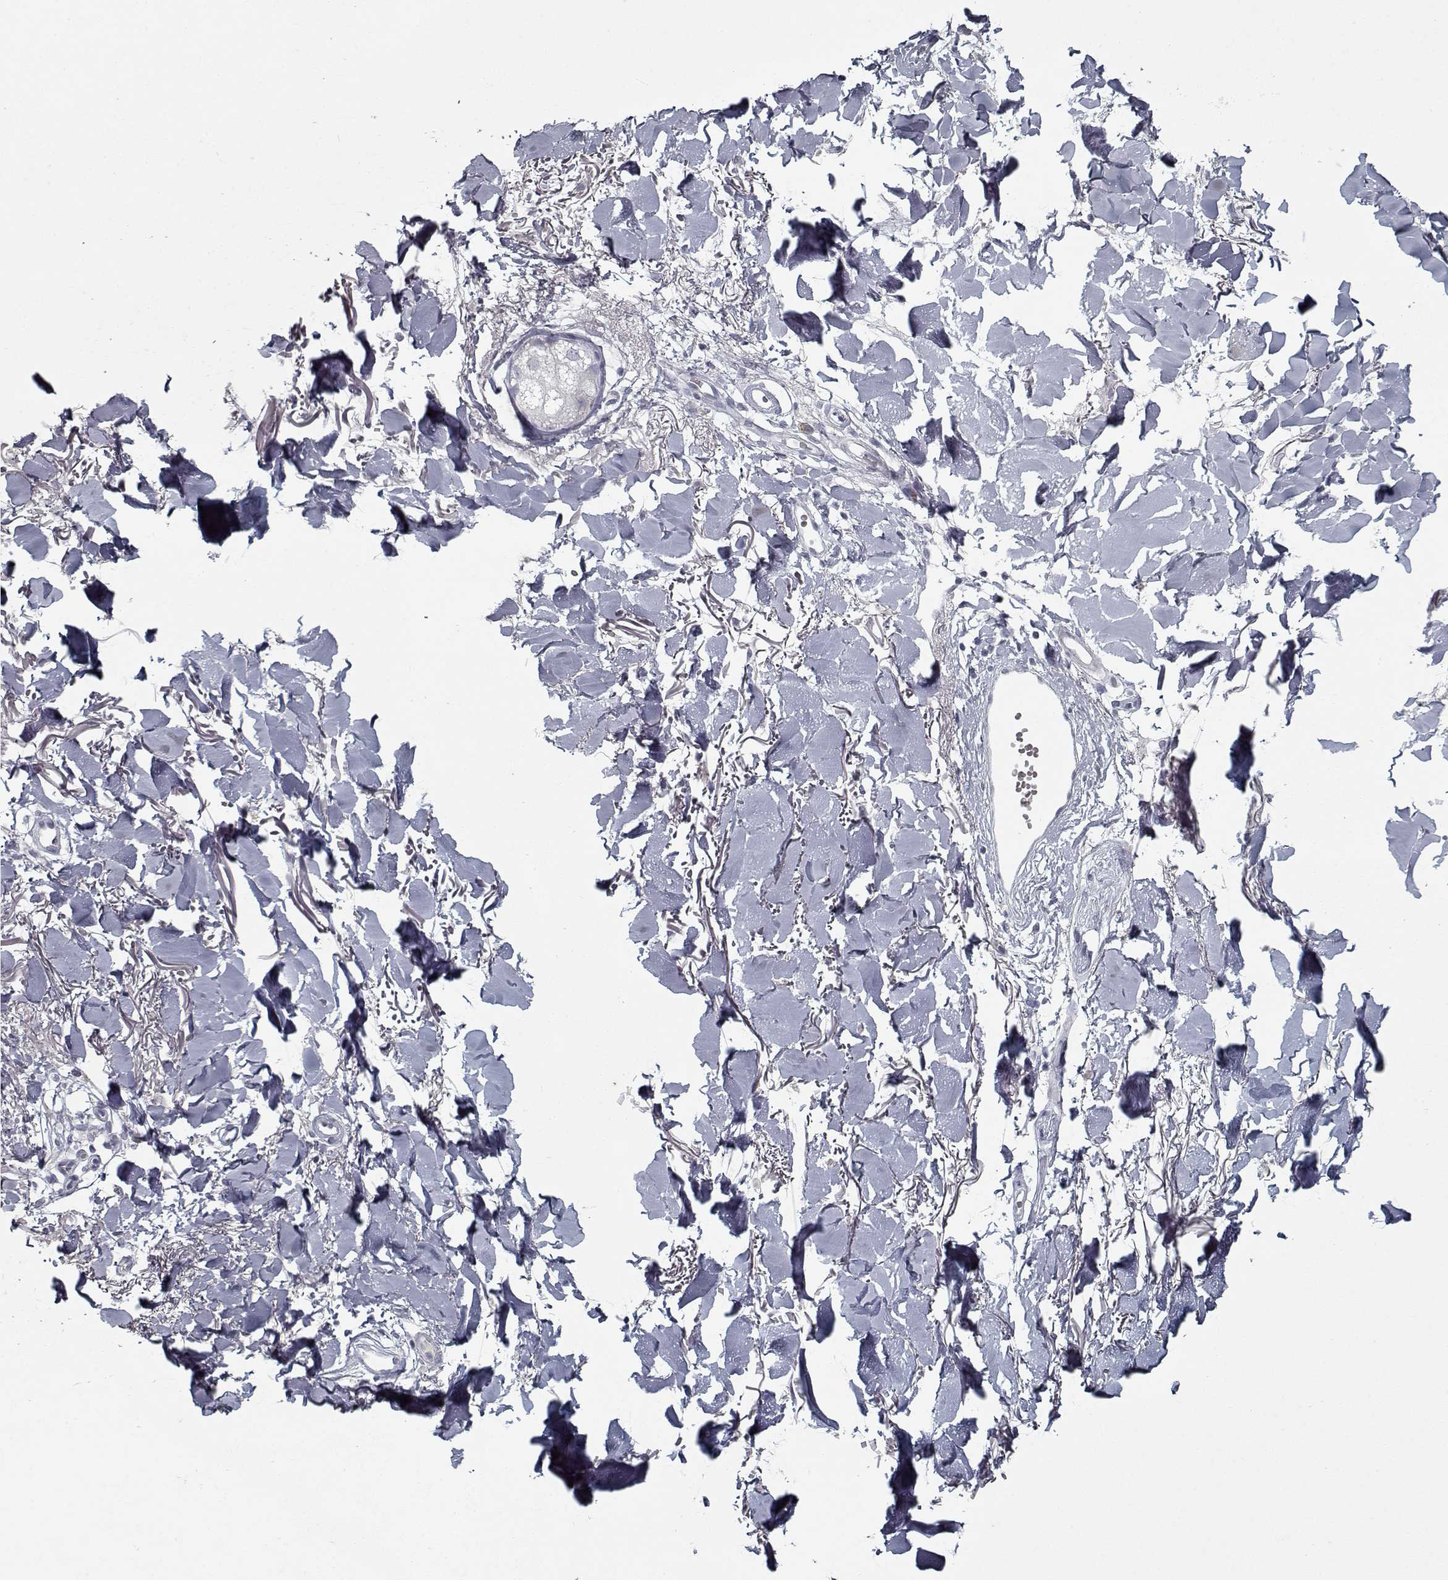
{"staining": {"intensity": "negative", "quantity": "none", "location": "none"}, "tissue": "skin cancer", "cell_type": "Tumor cells", "image_type": "cancer", "snomed": [{"axis": "morphology", "description": "Normal tissue, NOS"}, {"axis": "morphology", "description": "Basal cell carcinoma"}, {"axis": "topography", "description": "Skin"}], "caption": "This is a image of IHC staining of basal cell carcinoma (skin), which shows no positivity in tumor cells.", "gene": "GAD2", "patient": {"sex": "male", "age": 84}}